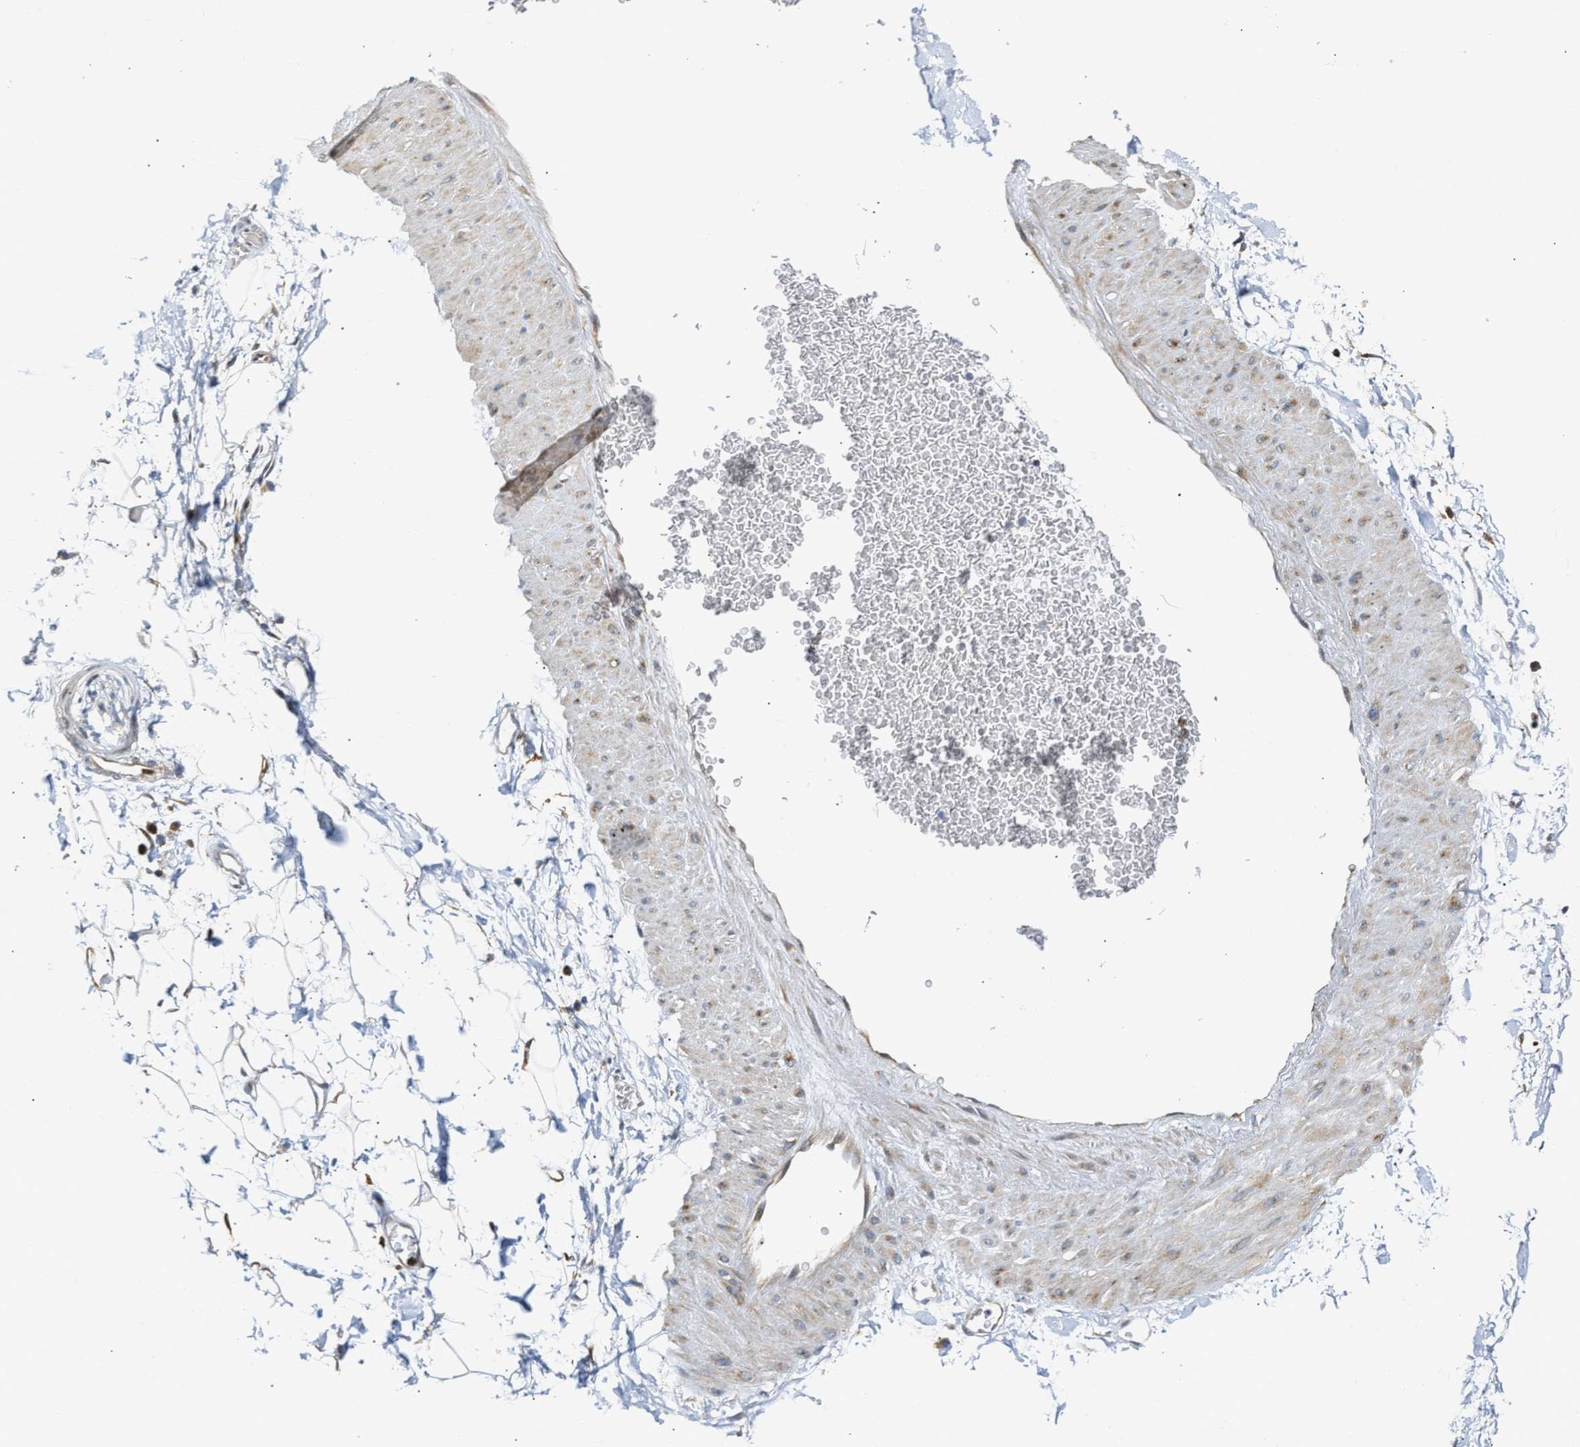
{"staining": {"intensity": "weak", "quantity": "25%-75%", "location": "cytoplasmic/membranous"}, "tissue": "adipose tissue", "cell_type": "Adipocytes", "image_type": "normal", "snomed": [{"axis": "morphology", "description": "Normal tissue, NOS"}, {"axis": "topography", "description": "Soft tissue"}], "caption": "Protein expression analysis of normal adipose tissue reveals weak cytoplasmic/membranous staining in about 25%-75% of adipocytes. Nuclei are stained in blue.", "gene": "DEPTOR", "patient": {"sex": "male", "age": 72}}